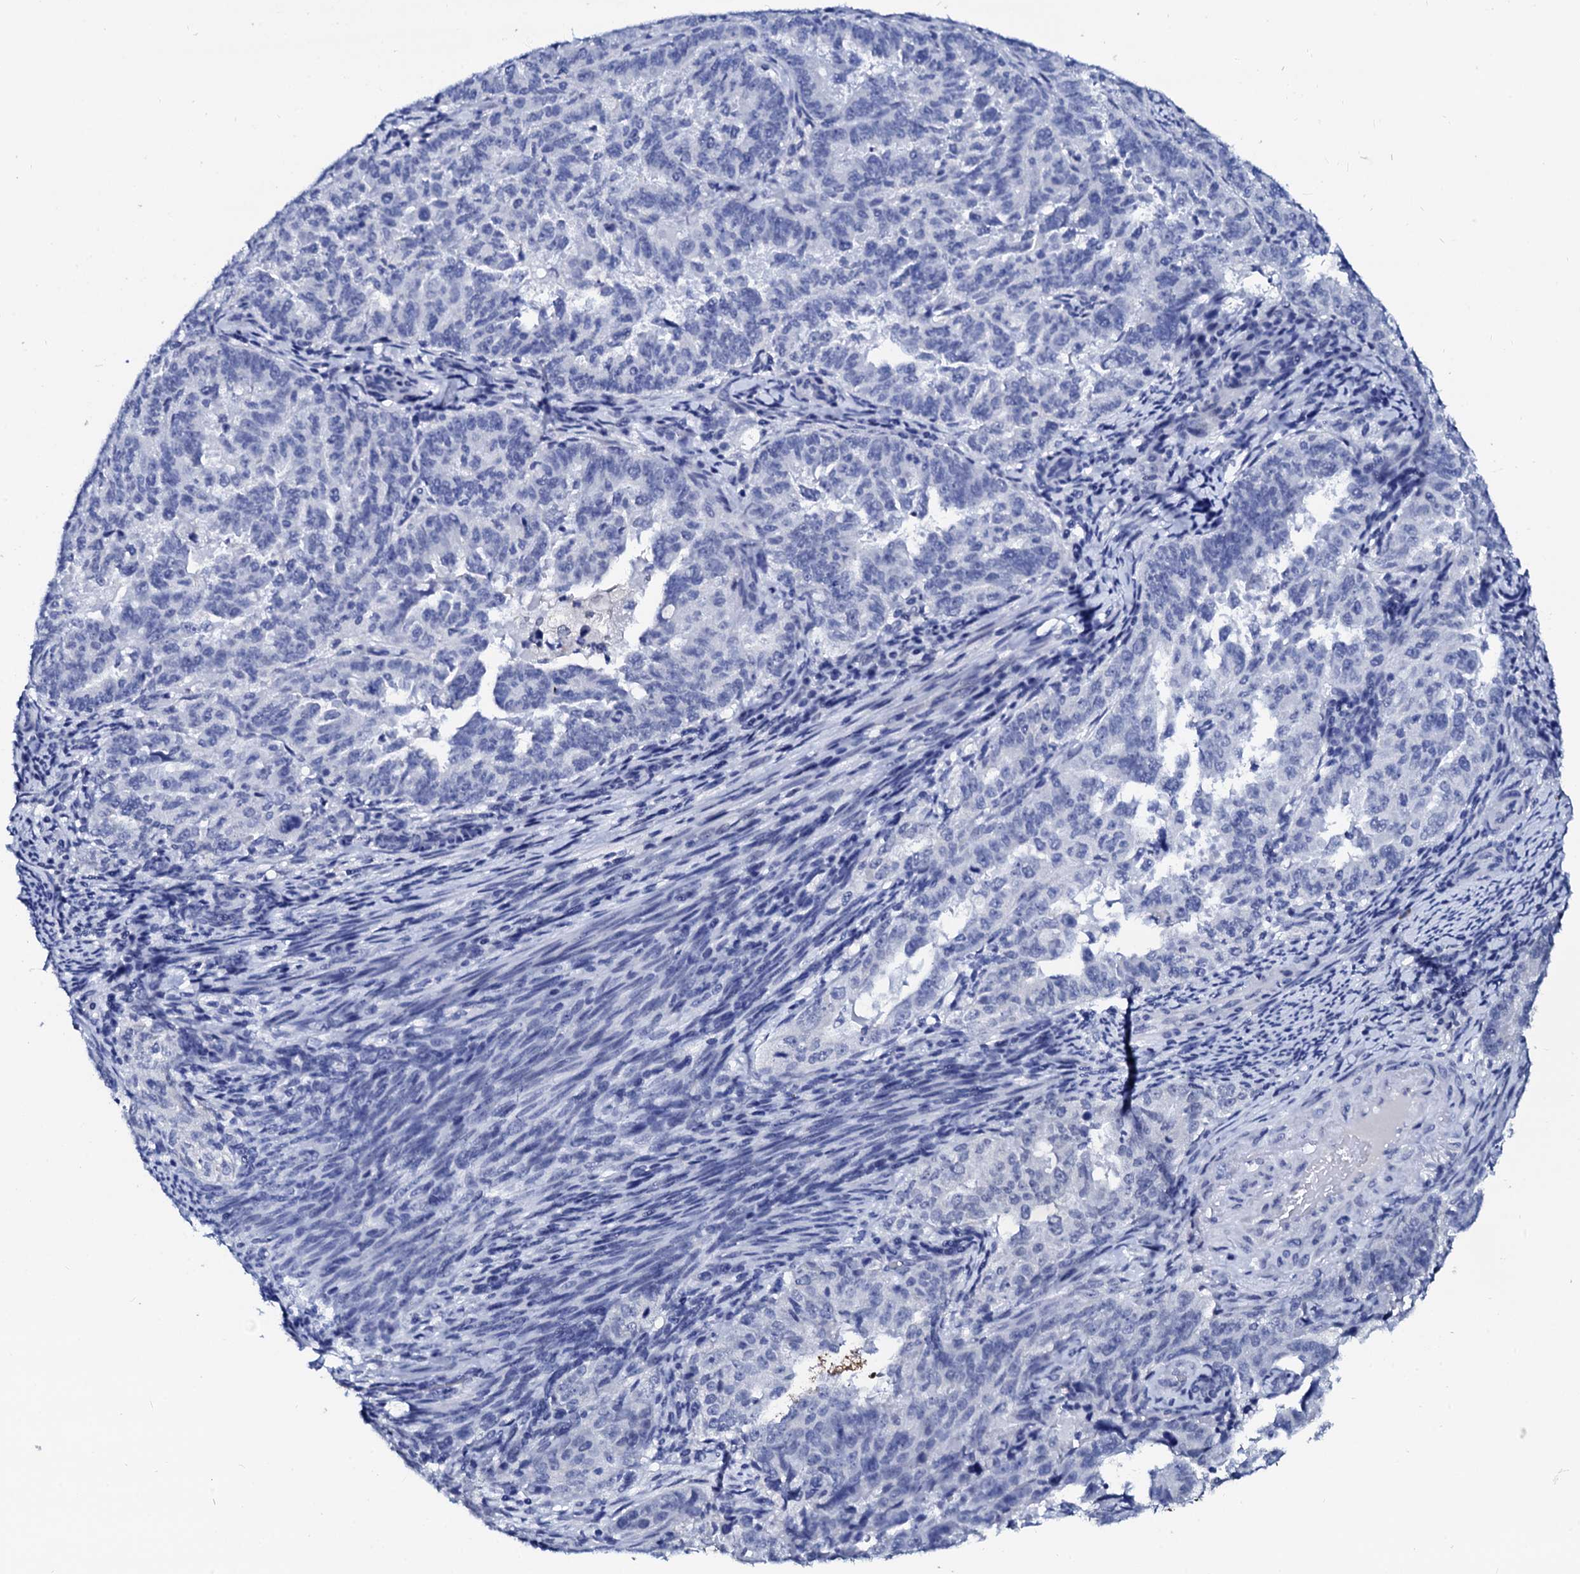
{"staining": {"intensity": "negative", "quantity": "none", "location": "none"}, "tissue": "endometrial cancer", "cell_type": "Tumor cells", "image_type": "cancer", "snomed": [{"axis": "morphology", "description": "Adenocarcinoma, NOS"}, {"axis": "topography", "description": "Endometrium"}], "caption": "Human endometrial adenocarcinoma stained for a protein using IHC exhibits no expression in tumor cells.", "gene": "SPATA19", "patient": {"sex": "female", "age": 65}}